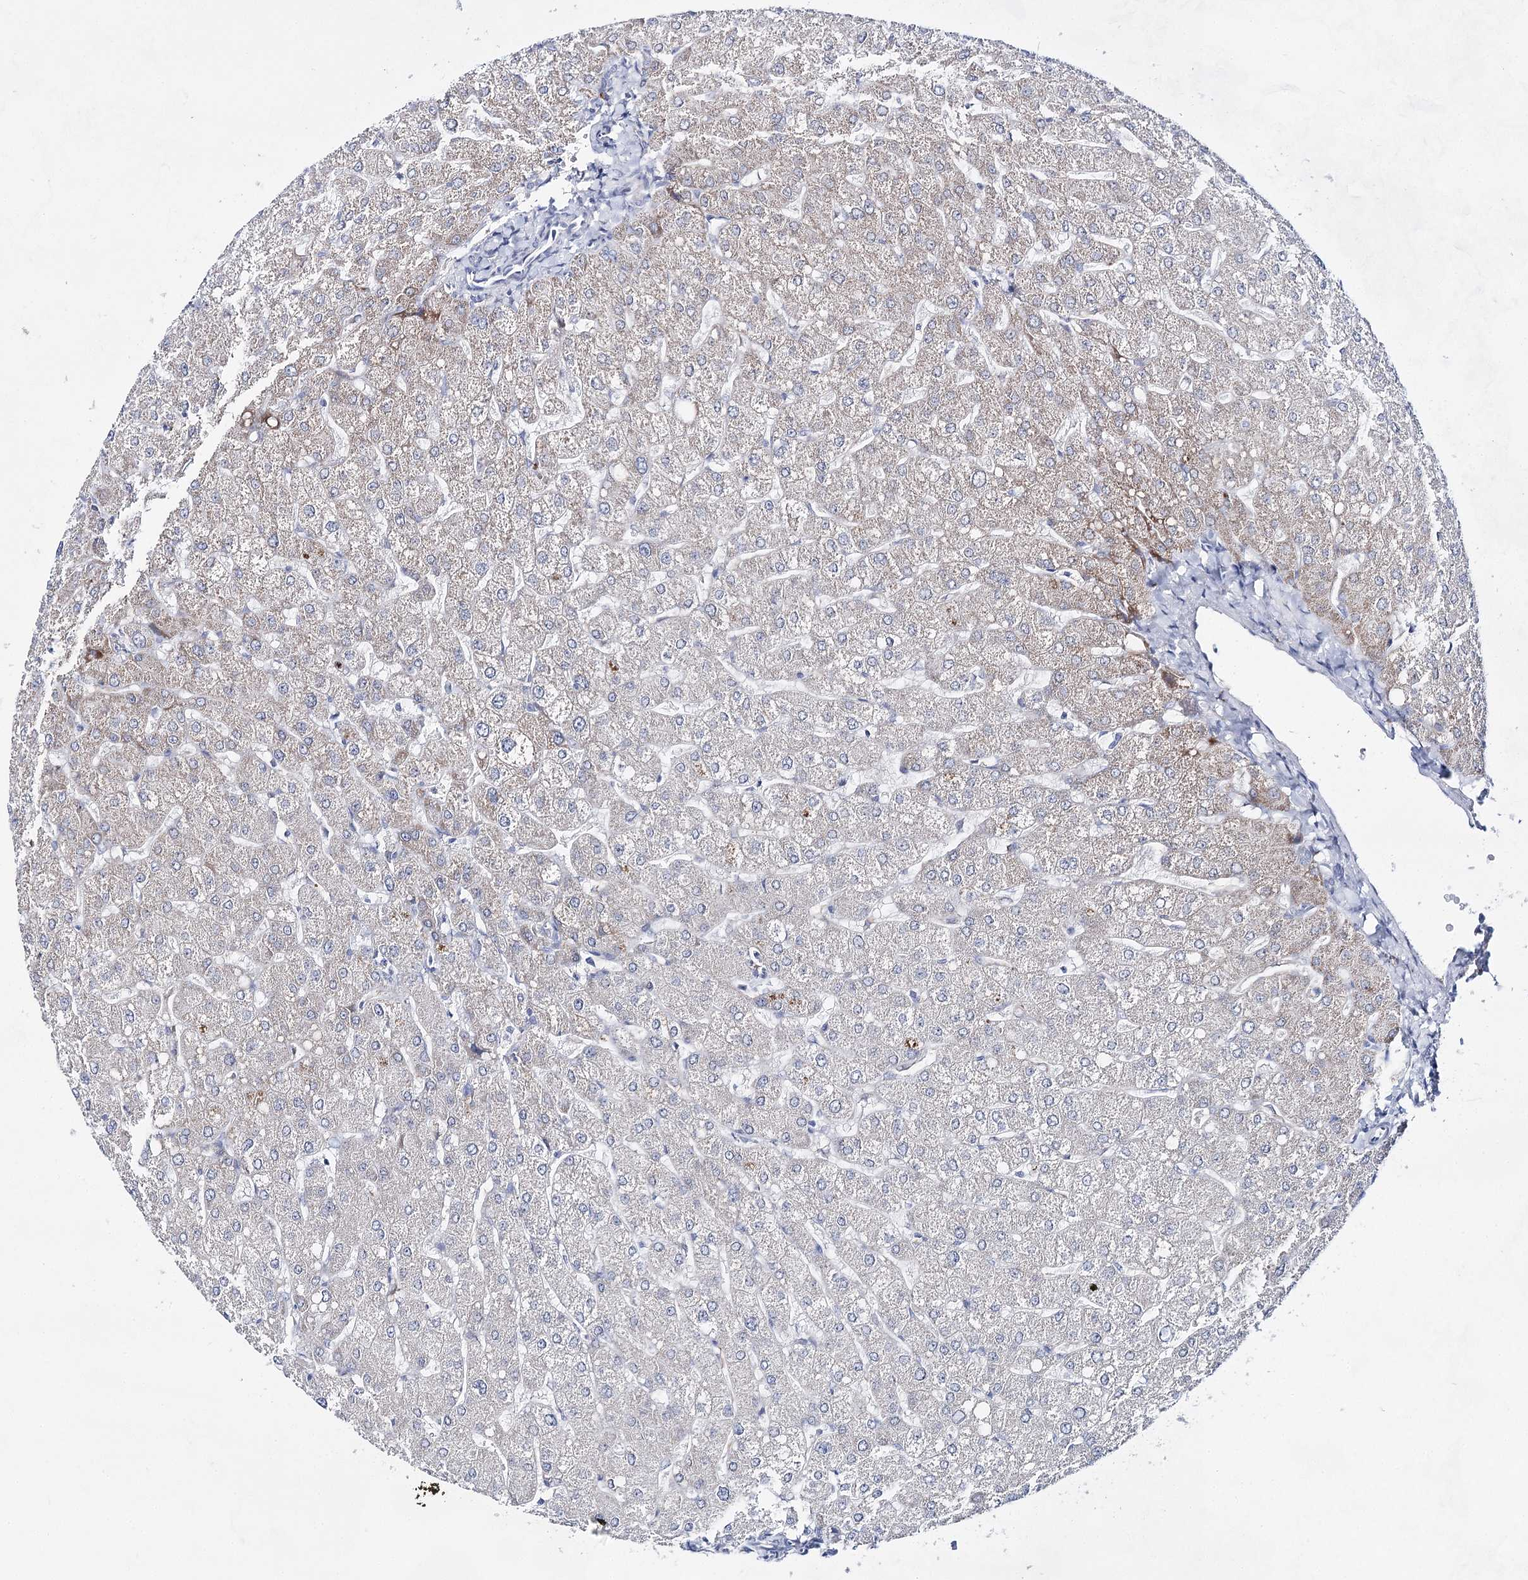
{"staining": {"intensity": "negative", "quantity": "none", "location": "none"}, "tissue": "liver", "cell_type": "Cholangiocytes", "image_type": "normal", "snomed": [{"axis": "morphology", "description": "Normal tissue, NOS"}, {"axis": "topography", "description": "Liver"}], "caption": "Photomicrograph shows no protein positivity in cholangiocytes of normal liver.", "gene": "BPHL", "patient": {"sex": "male", "age": 55}}